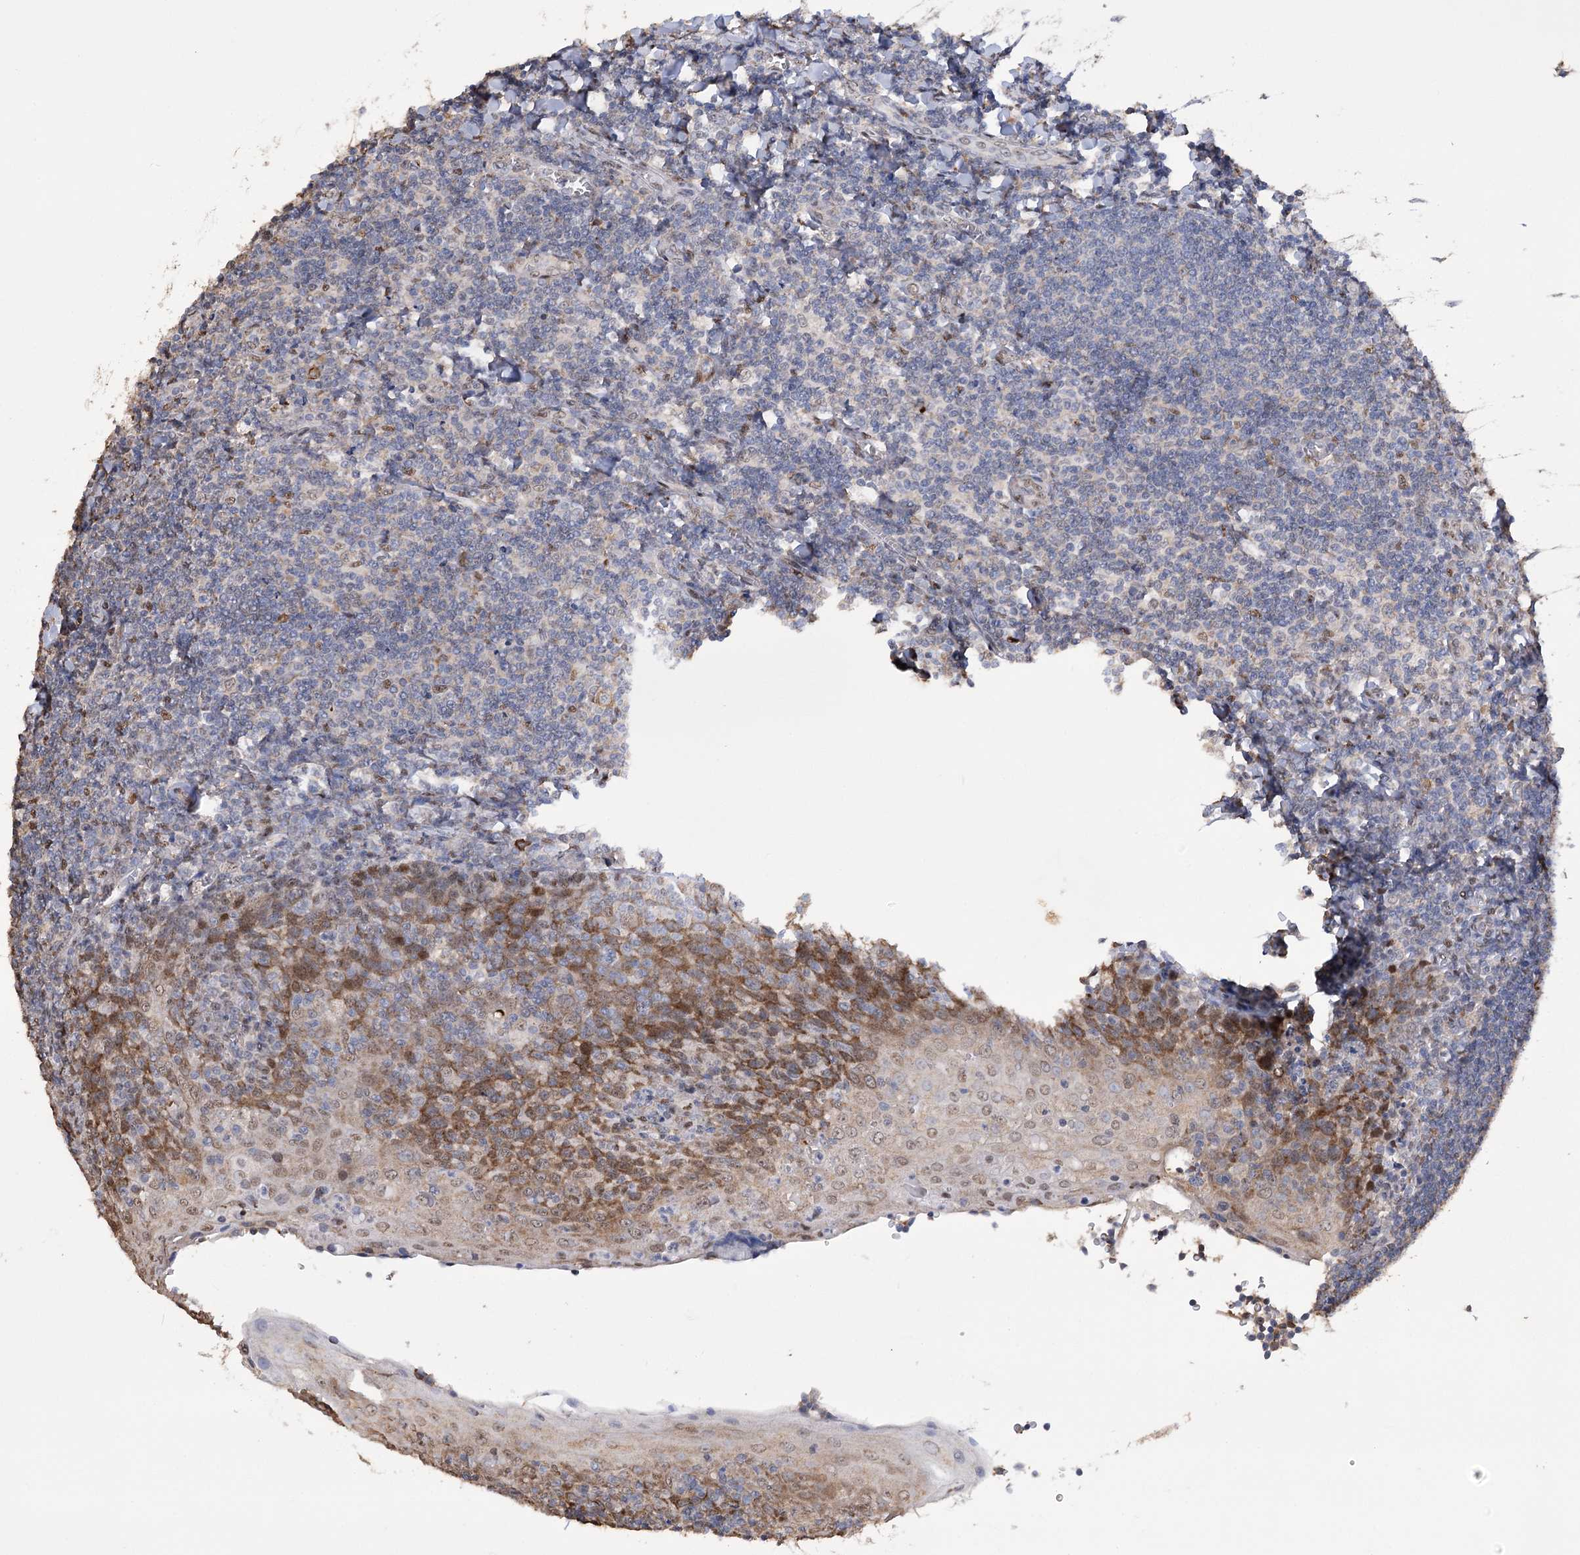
{"staining": {"intensity": "moderate", "quantity": "25%-75%", "location": "cytoplasmic/membranous"}, "tissue": "tonsil", "cell_type": "Germinal center cells", "image_type": "normal", "snomed": [{"axis": "morphology", "description": "Normal tissue, NOS"}, {"axis": "topography", "description": "Tonsil"}], "caption": "Immunohistochemistry image of benign tonsil: human tonsil stained using IHC shows medium levels of moderate protein expression localized specifically in the cytoplasmic/membranous of germinal center cells, appearing as a cytoplasmic/membranous brown color.", "gene": "NFU1", "patient": {"sex": "male", "age": 27}}